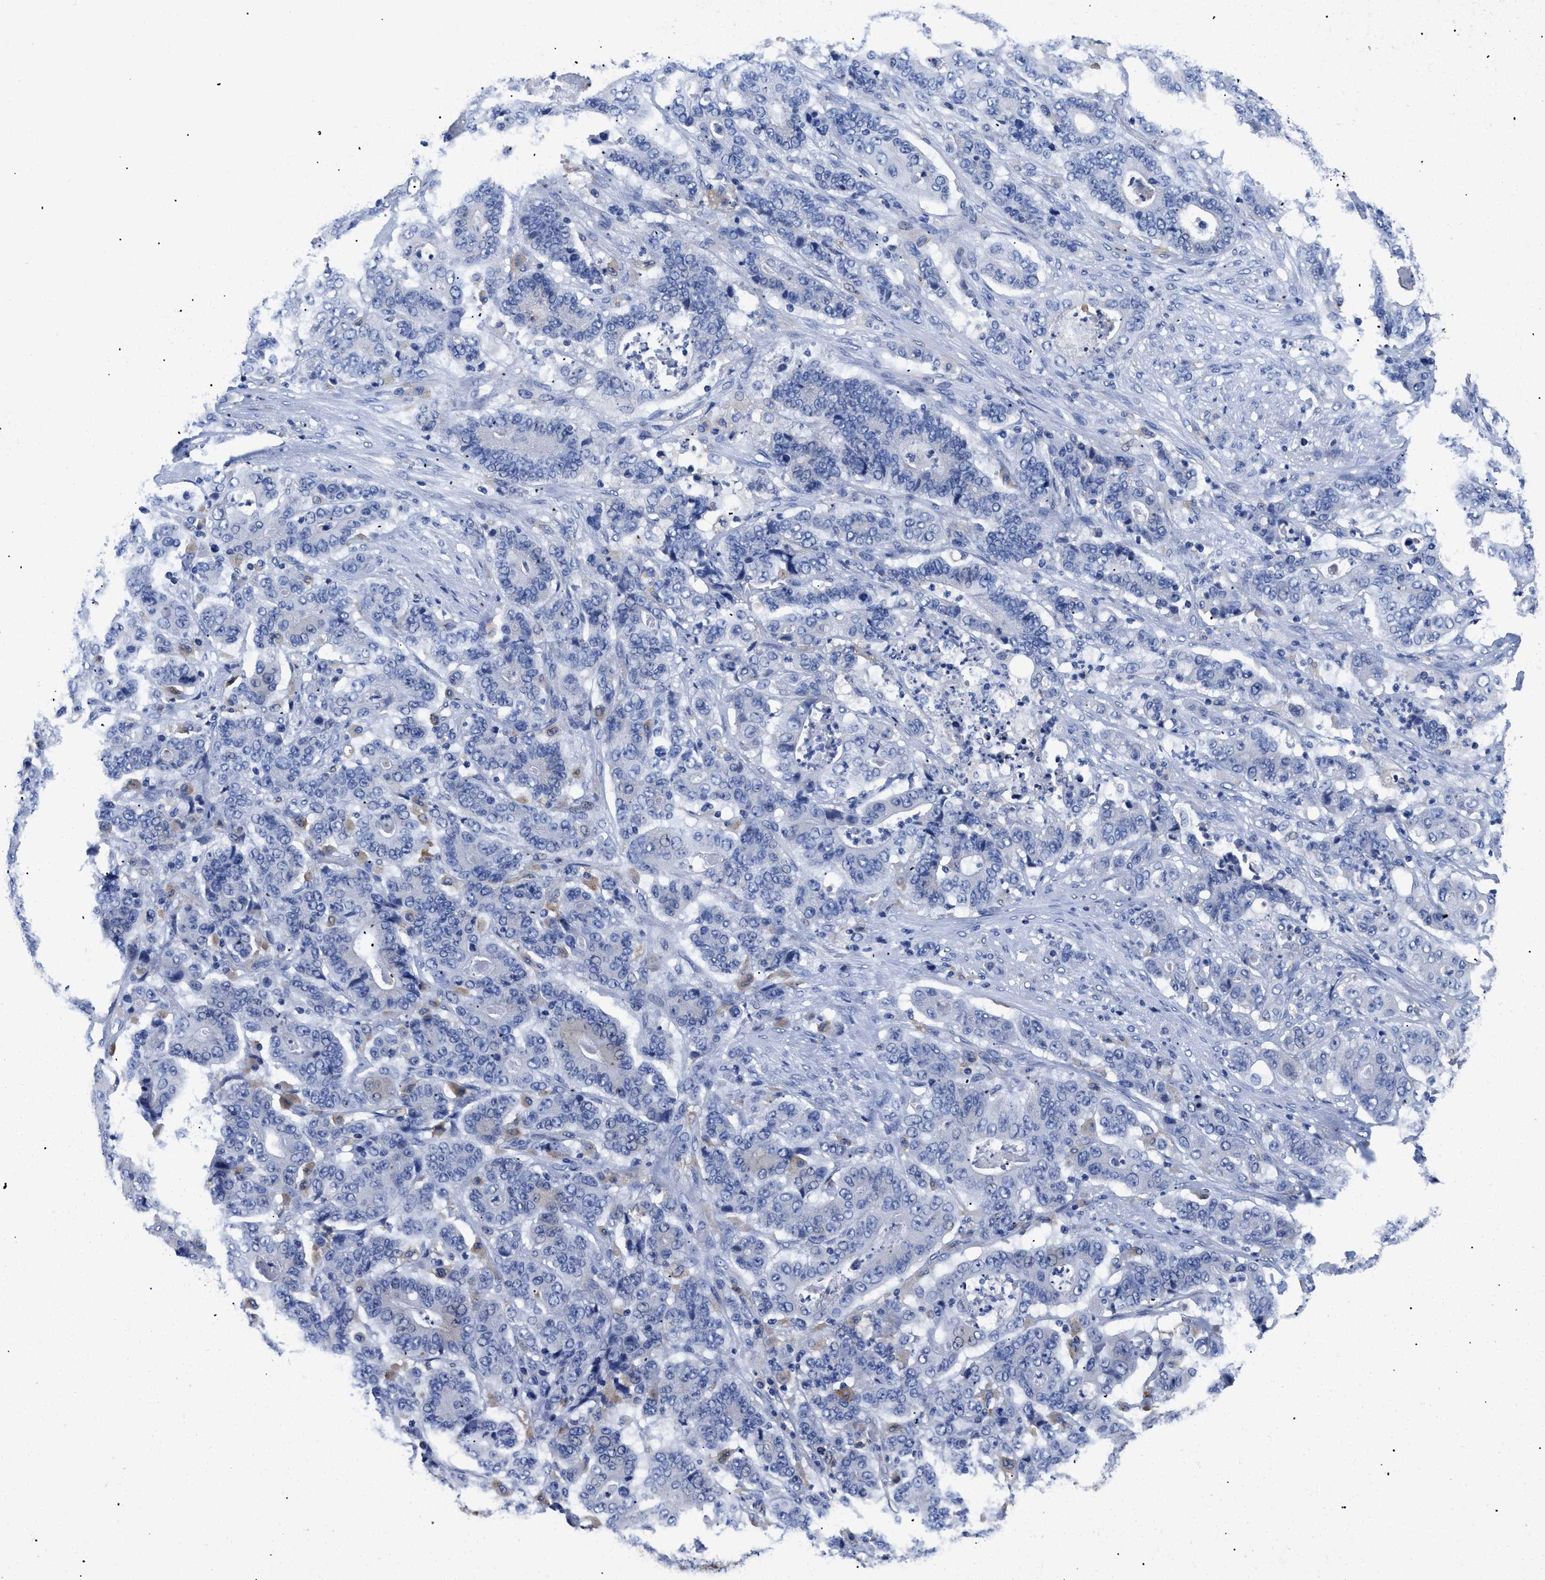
{"staining": {"intensity": "negative", "quantity": "none", "location": "none"}, "tissue": "stomach cancer", "cell_type": "Tumor cells", "image_type": "cancer", "snomed": [{"axis": "morphology", "description": "Adenocarcinoma, NOS"}, {"axis": "topography", "description": "Stomach"}], "caption": "A histopathology image of stomach cancer (adenocarcinoma) stained for a protein exhibits no brown staining in tumor cells.", "gene": "HLA-DPA1", "patient": {"sex": "female", "age": 73}}